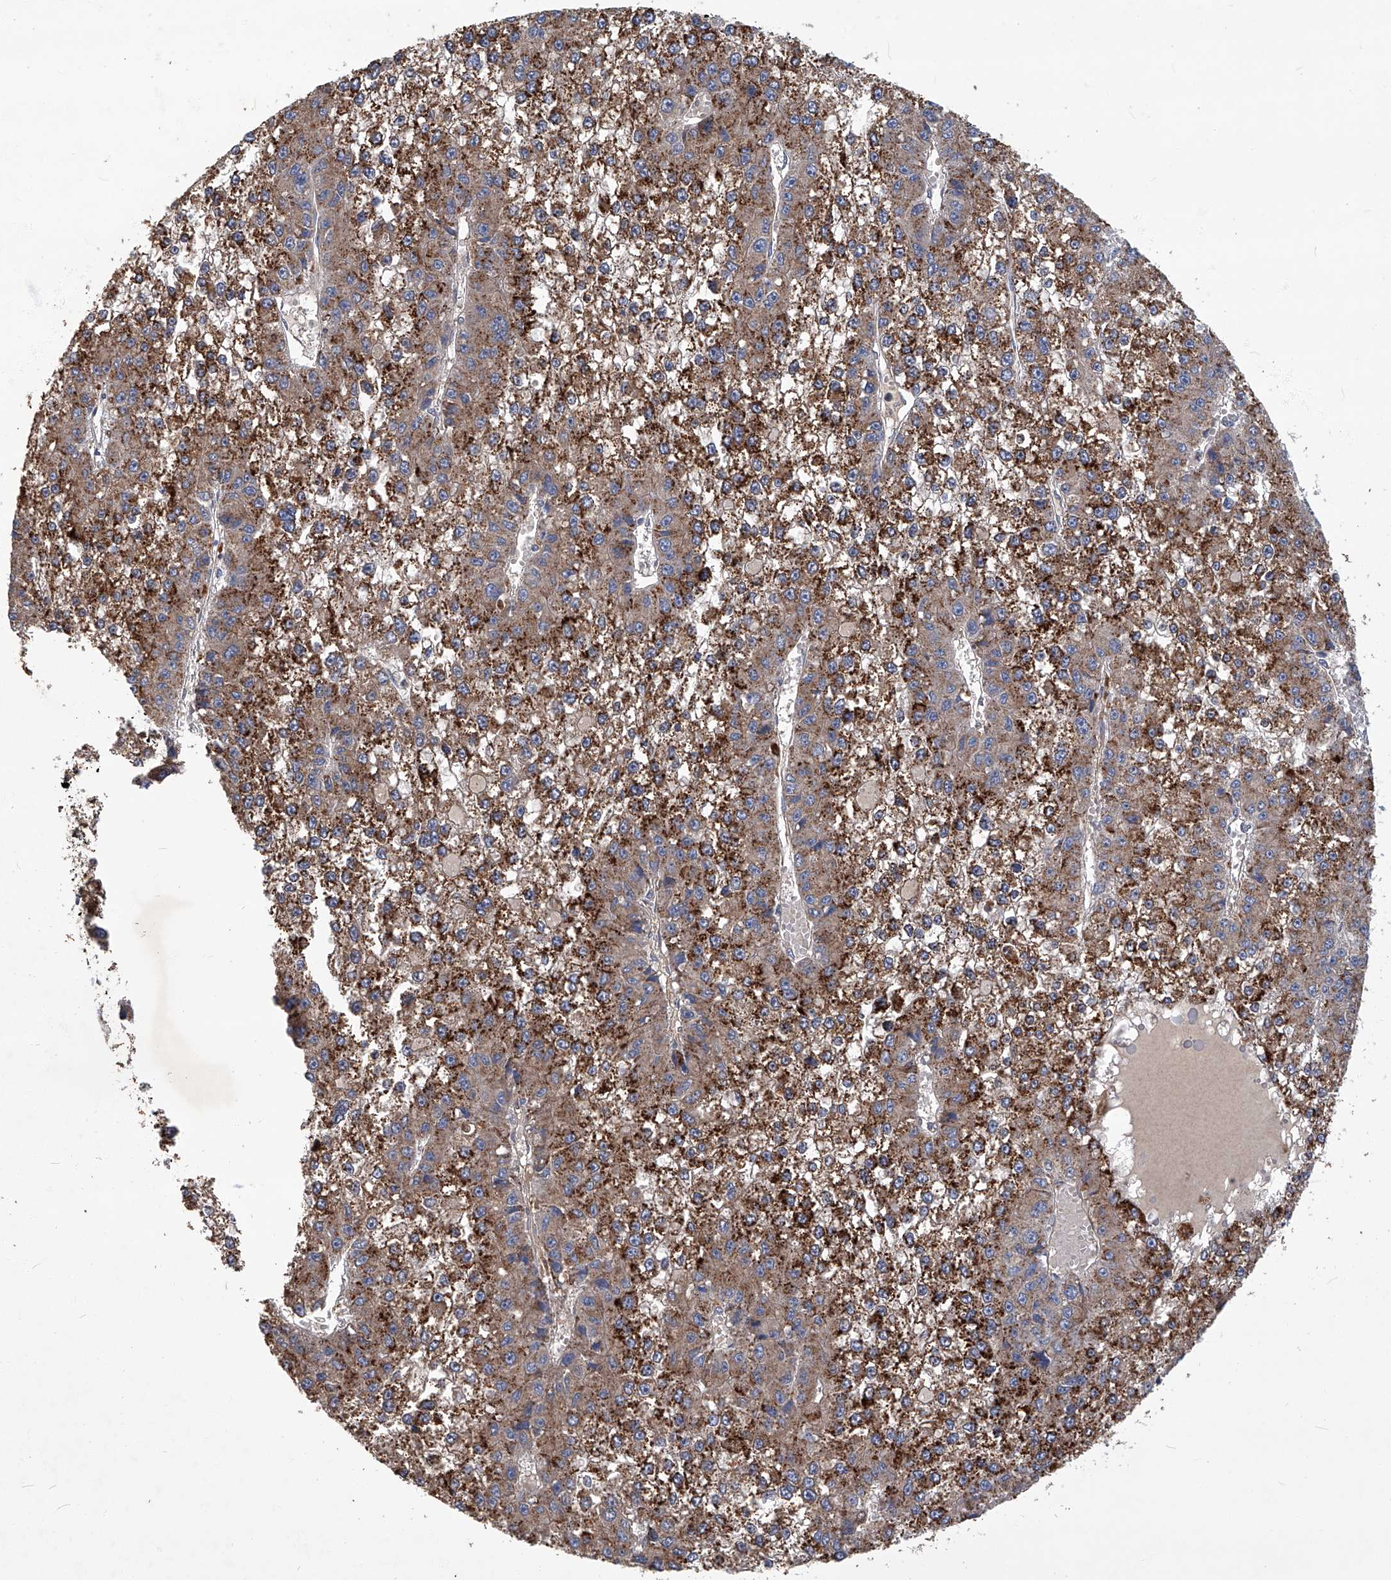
{"staining": {"intensity": "moderate", "quantity": ">75%", "location": "cytoplasmic/membranous"}, "tissue": "liver cancer", "cell_type": "Tumor cells", "image_type": "cancer", "snomed": [{"axis": "morphology", "description": "Carcinoma, Hepatocellular, NOS"}, {"axis": "topography", "description": "Liver"}], "caption": "This histopathology image exhibits immunohistochemistry (IHC) staining of human liver cancer (hepatocellular carcinoma), with medium moderate cytoplasmic/membranous positivity in about >75% of tumor cells.", "gene": "TNFRSF13B", "patient": {"sex": "female", "age": 73}}